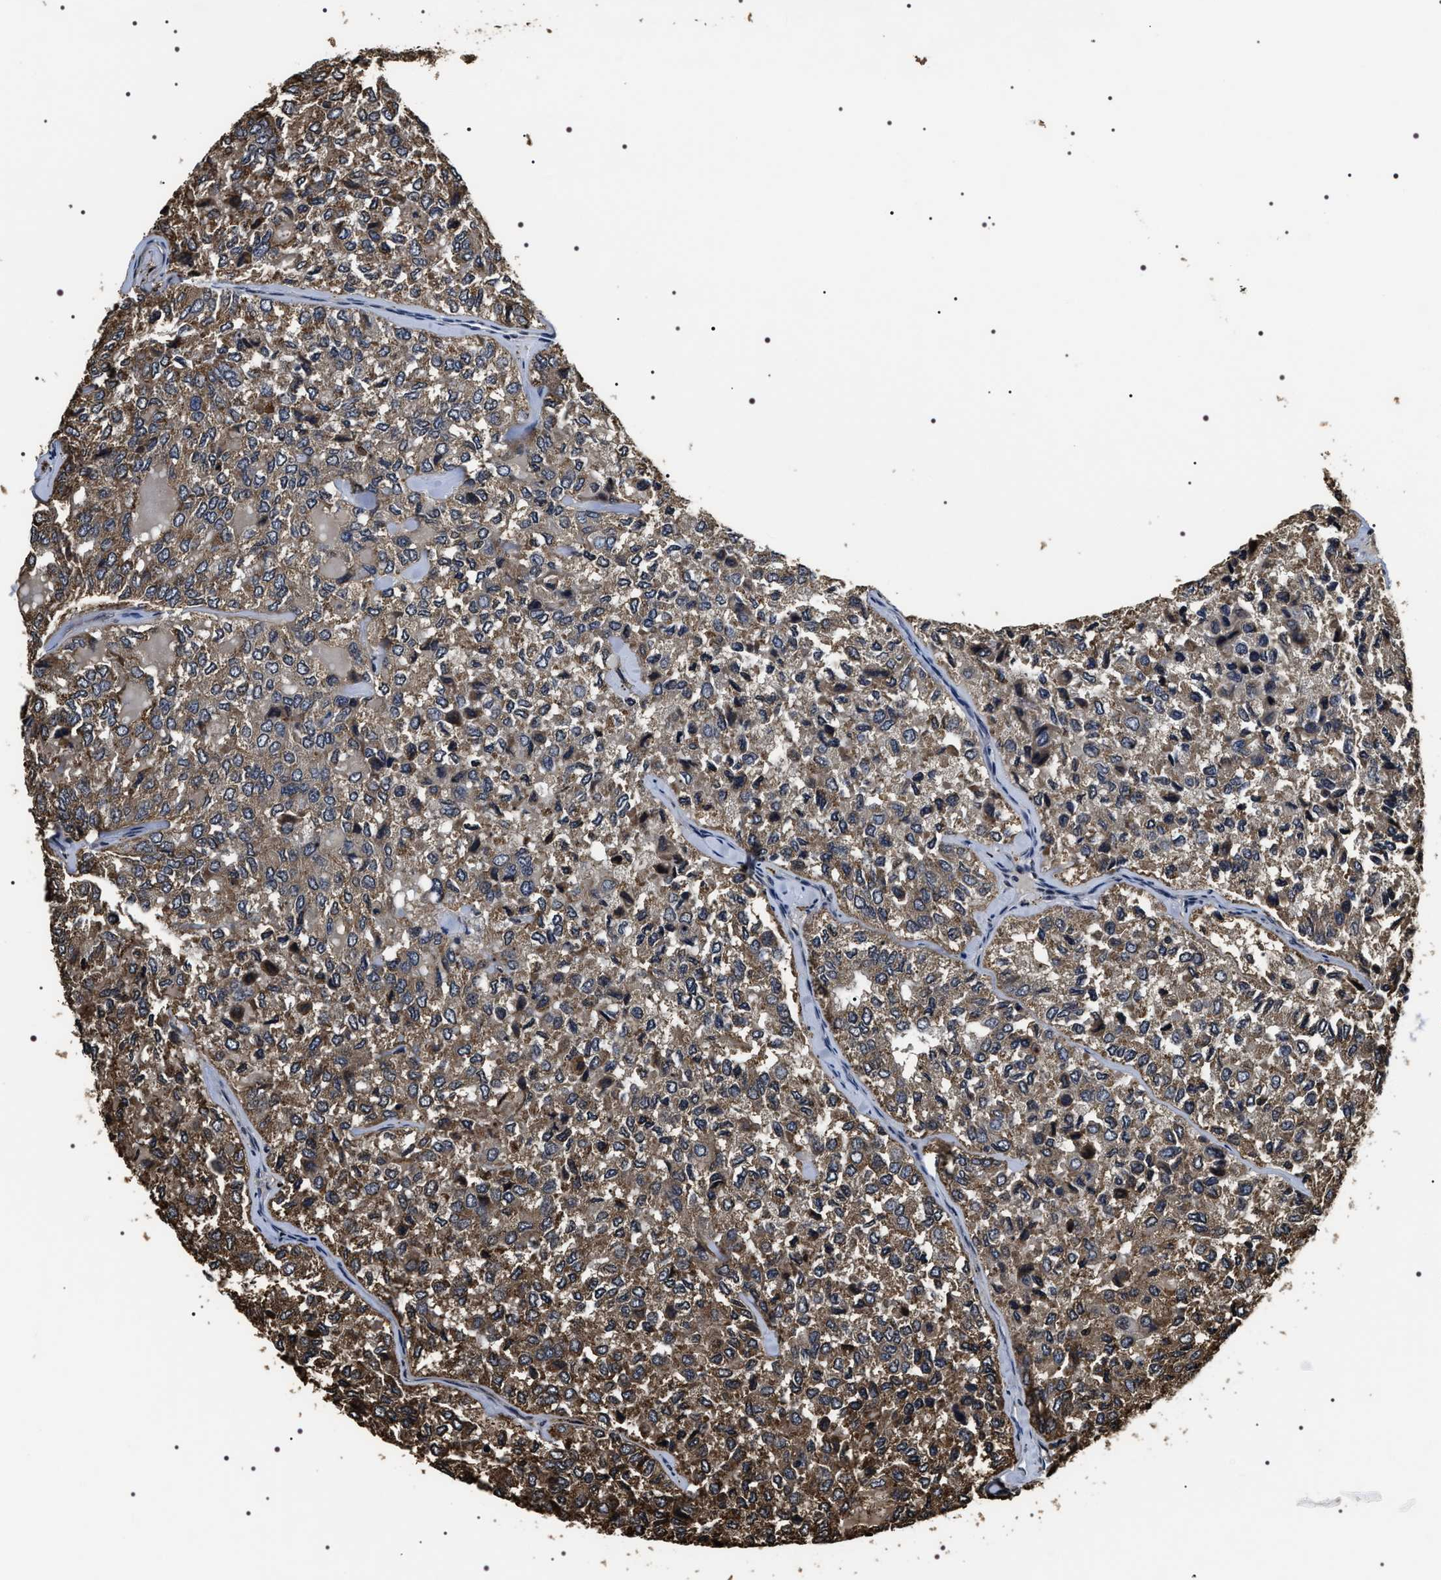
{"staining": {"intensity": "moderate", "quantity": ">75%", "location": "cytoplasmic/membranous"}, "tissue": "thyroid cancer", "cell_type": "Tumor cells", "image_type": "cancer", "snomed": [{"axis": "morphology", "description": "Follicular adenoma carcinoma, NOS"}, {"axis": "topography", "description": "Thyroid gland"}], "caption": "IHC of human follicular adenoma carcinoma (thyroid) reveals medium levels of moderate cytoplasmic/membranous expression in about >75% of tumor cells.", "gene": "ARHGAP22", "patient": {"sex": "male", "age": 75}}